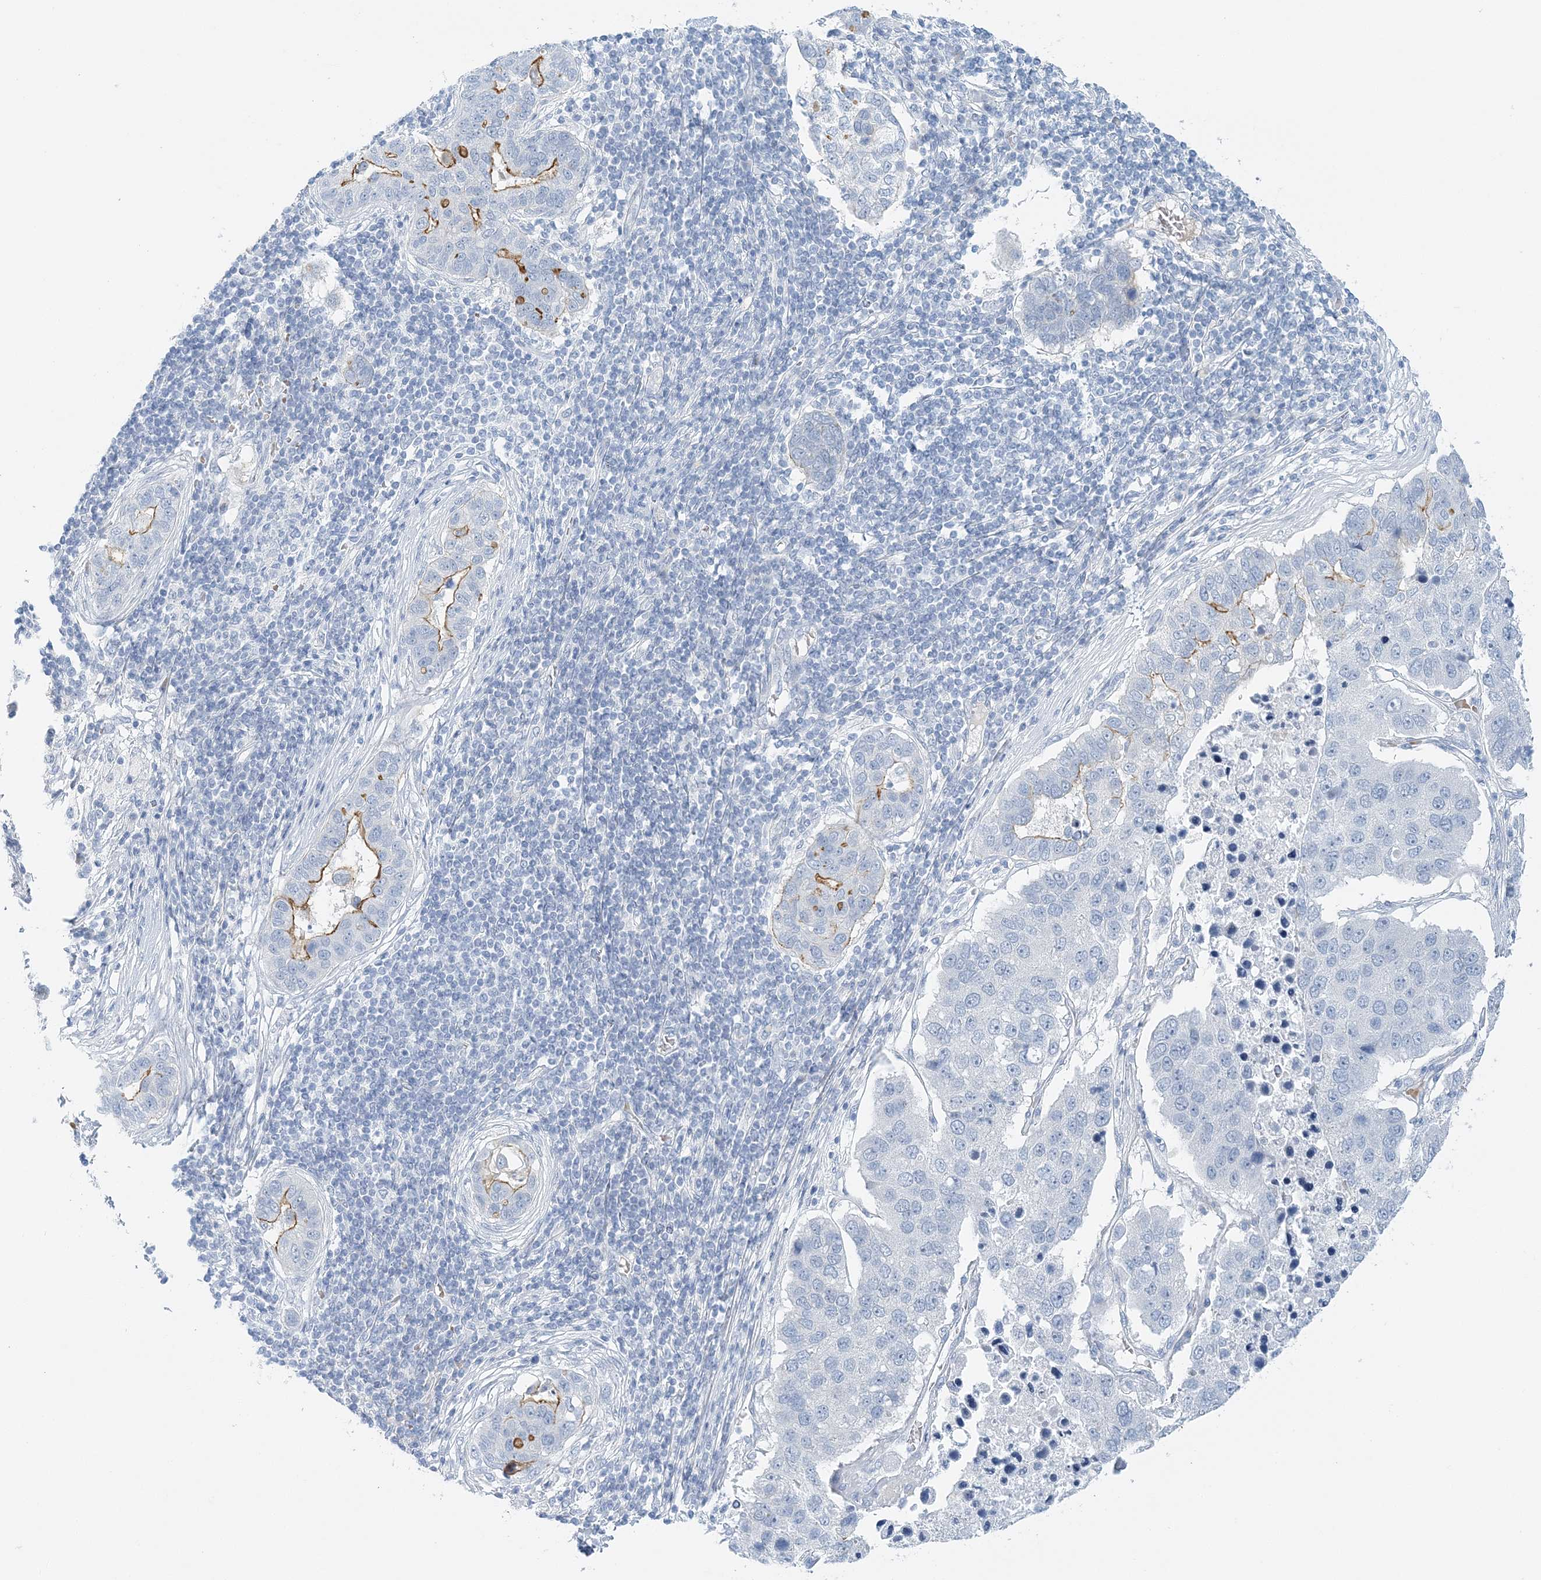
{"staining": {"intensity": "moderate", "quantity": "25%-75%", "location": "cytoplasmic/membranous"}, "tissue": "pancreatic cancer", "cell_type": "Tumor cells", "image_type": "cancer", "snomed": [{"axis": "morphology", "description": "Adenocarcinoma, NOS"}, {"axis": "topography", "description": "Pancreas"}], "caption": "Tumor cells exhibit medium levels of moderate cytoplasmic/membranous positivity in about 25%-75% of cells in human pancreatic adenocarcinoma.", "gene": "VILL", "patient": {"sex": "female", "age": 61}}